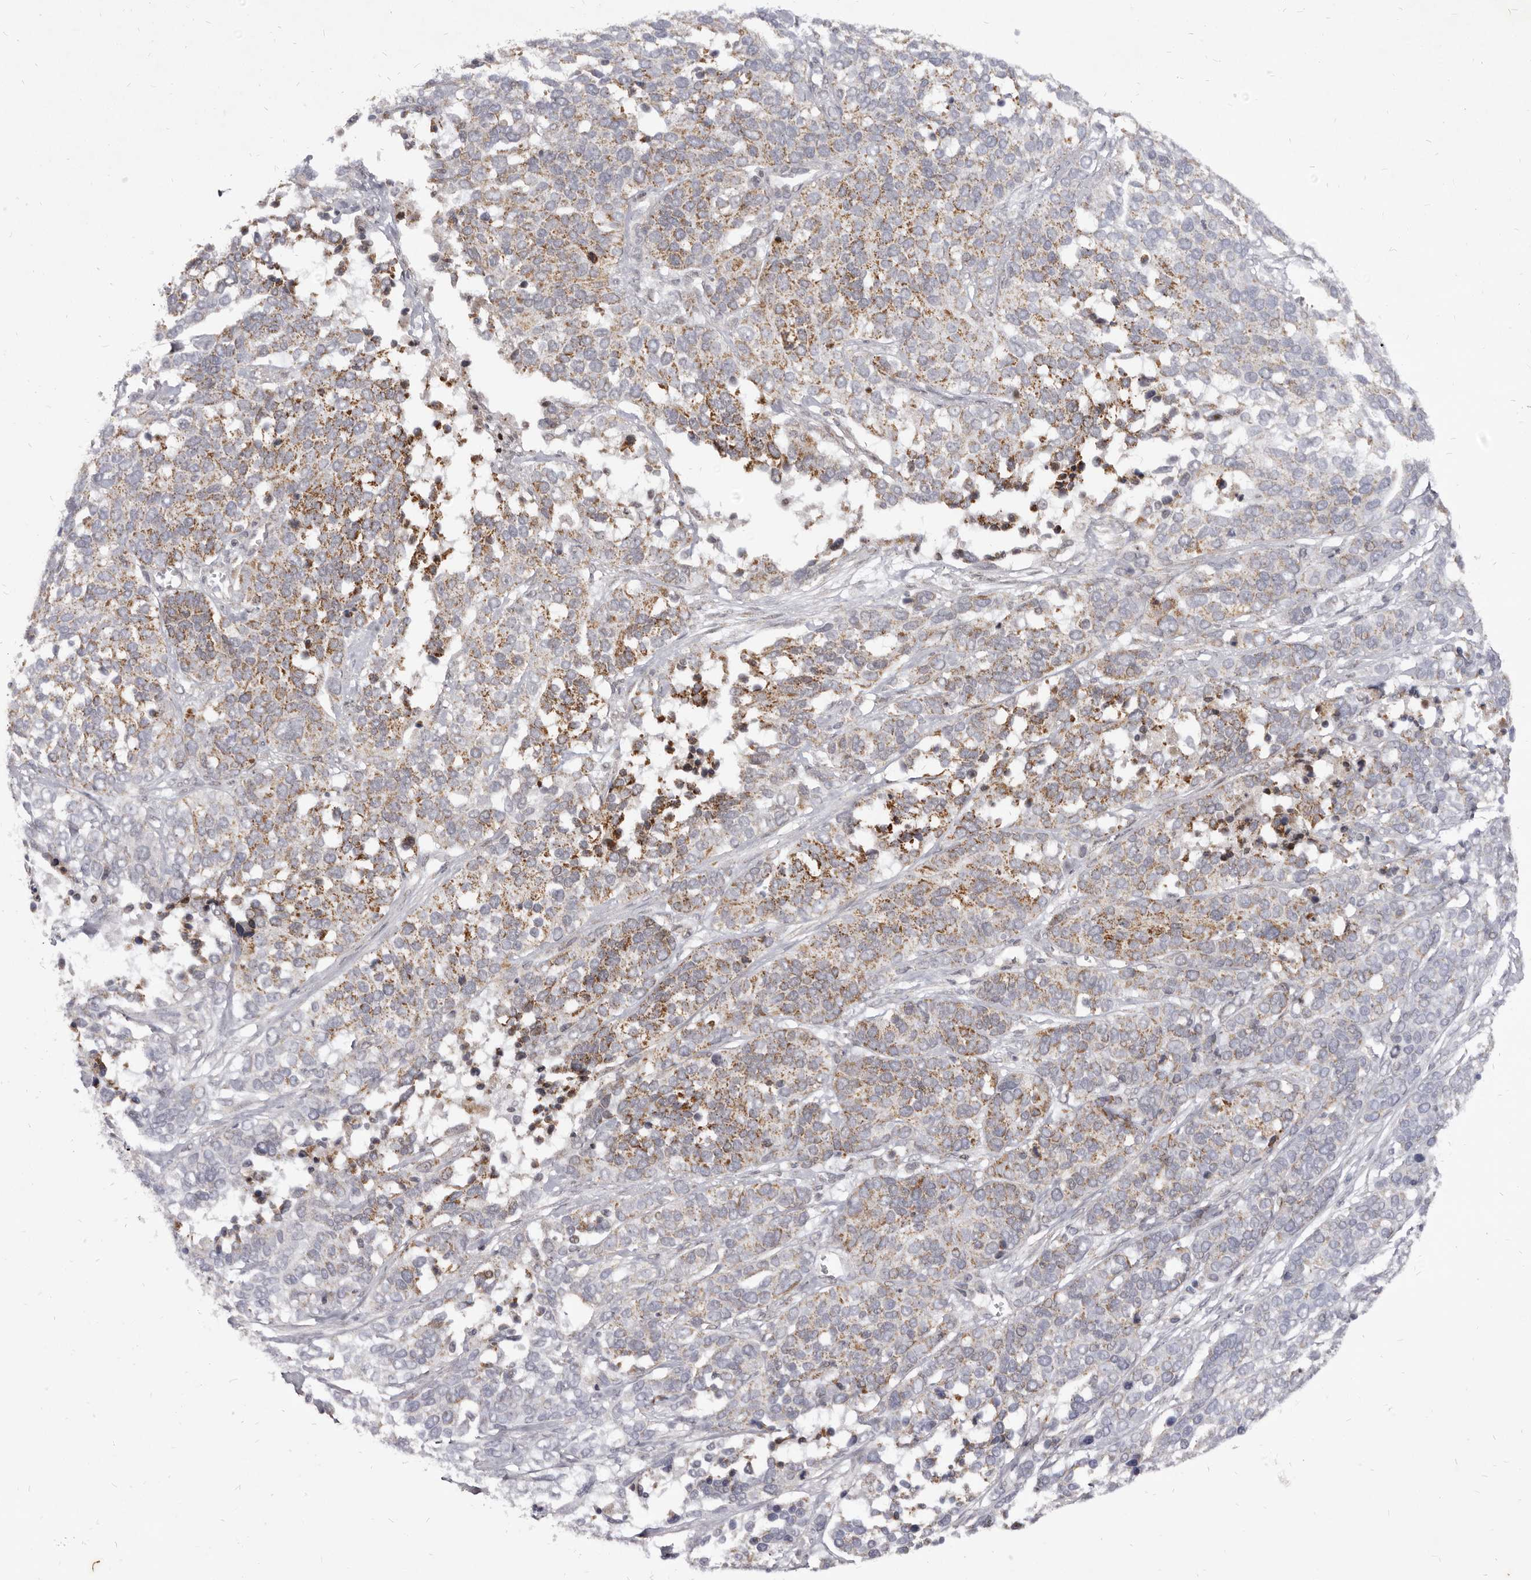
{"staining": {"intensity": "strong", "quantity": "<25%", "location": "cytoplasmic/membranous"}, "tissue": "ovarian cancer", "cell_type": "Tumor cells", "image_type": "cancer", "snomed": [{"axis": "morphology", "description": "Cystadenocarcinoma, serous, NOS"}, {"axis": "topography", "description": "Ovary"}], "caption": "Ovarian serous cystadenocarcinoma was stained to show a protein in brown. There is medium levels of strong cytoplasmic/membranous expression in about <25% of tumor cells.", "gene": "THUMPD1", "patient": {"sex": "female", "age": 44}}